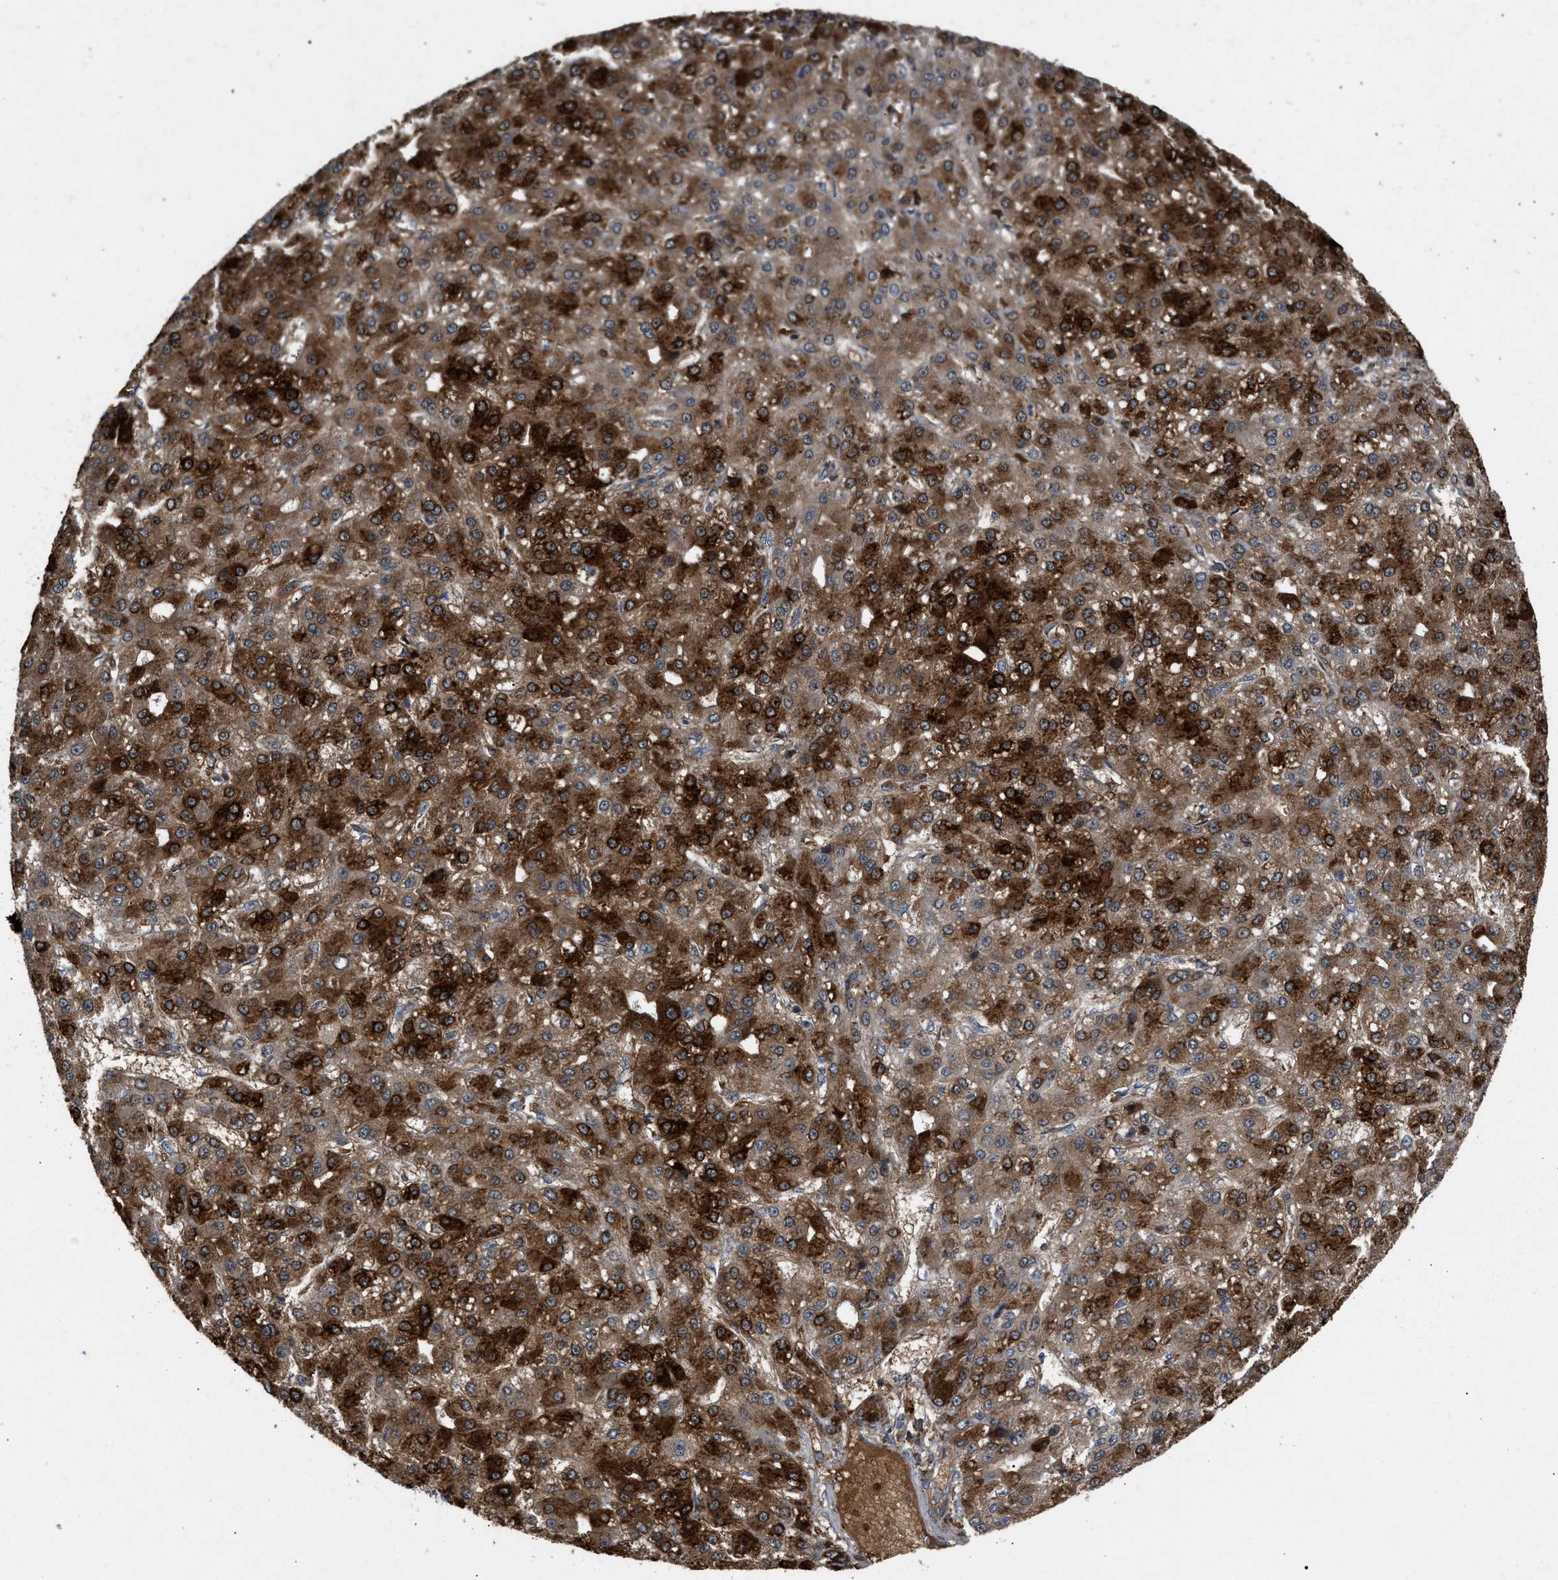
{"staining": {"intensity": "strong", "quantity": ">75%", "location": "cytoplasmic/membranous"}, "tissue": "liver cancer", "cell_type": "Tumor cells", "image_type": "cancer", "snomed": [{"axis": "morphology", "description": "Carcinoma, Hepatocellular, NOS"}, {"axis": "topography", "description": "Liver"}], "caption": "This is an image of IHC staining of liver cancer (hepatocellular carcinoma), which shows strong positivity in the cytoplasmic/membranous of tumor cells.", "gene": "GCC1", "patient": {"sex": "male", "age": 67}}